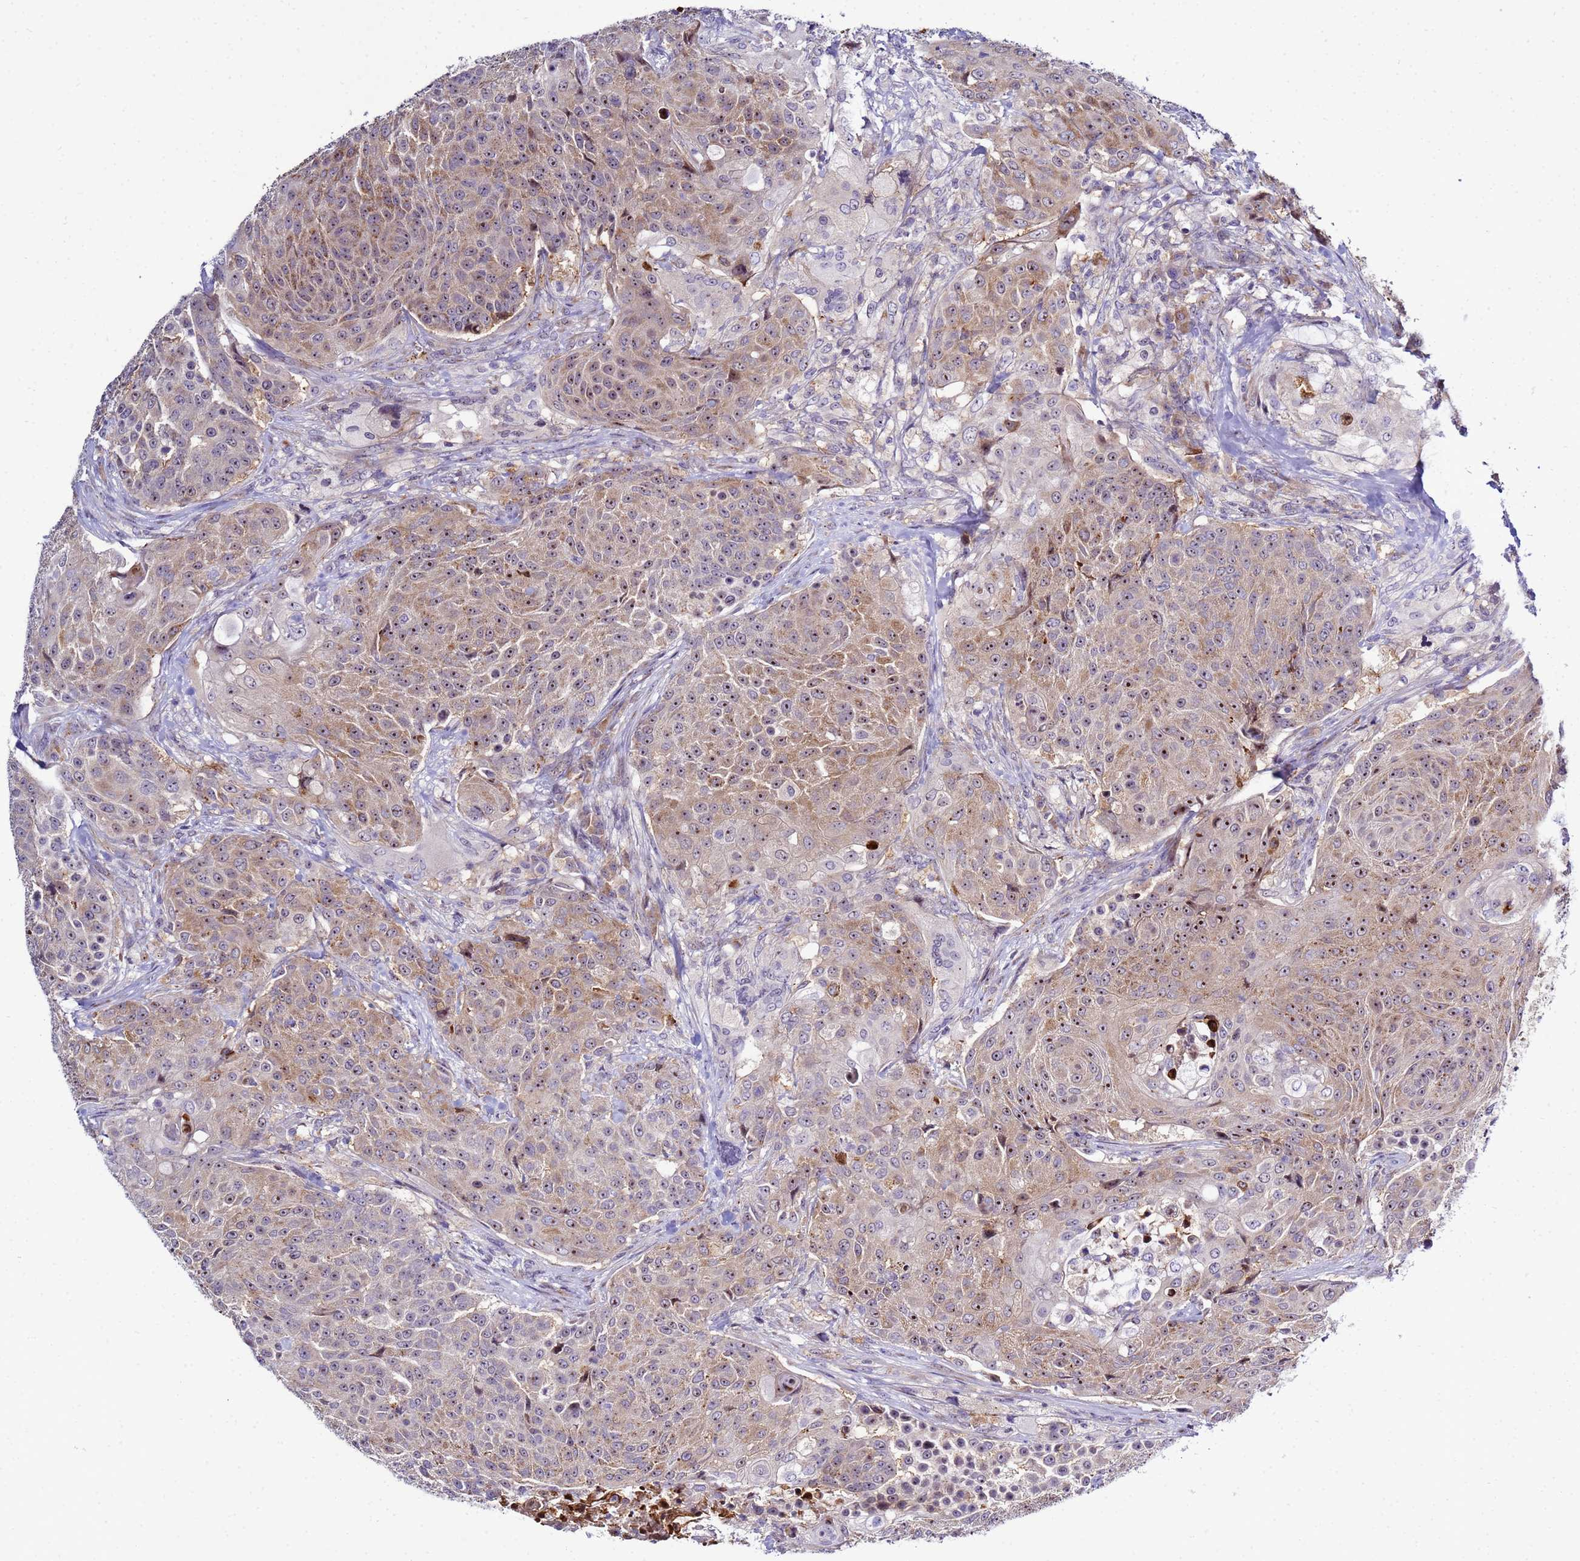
{"staining": {"intensity": "moderate", "quantity": "25%-75%", "location": "cytoplasmic/membranous,nuclear"}, "tissue": "urothelial cancer", "cell_type": "Tumor cells", "image_type": "cancer", "snomed": [{"axis": "morphology", "description": "Urothelial carcinoma, High grade"}, {"axis": "topography", "description": "Urinary bladder"}], "caption": "High-grade urothelial carcinoma tissue reveals moderate cytoplasmic/membranous and nuclear expression in approximately 25%-75% of tumor cells, visualized by immunohistochemistry. Immunohistochemistry (ihc) stains the protein in brown and the nuclei are stained blue.", "gene": "NOL8", "patient": {"sex": "female", "age": 63}}